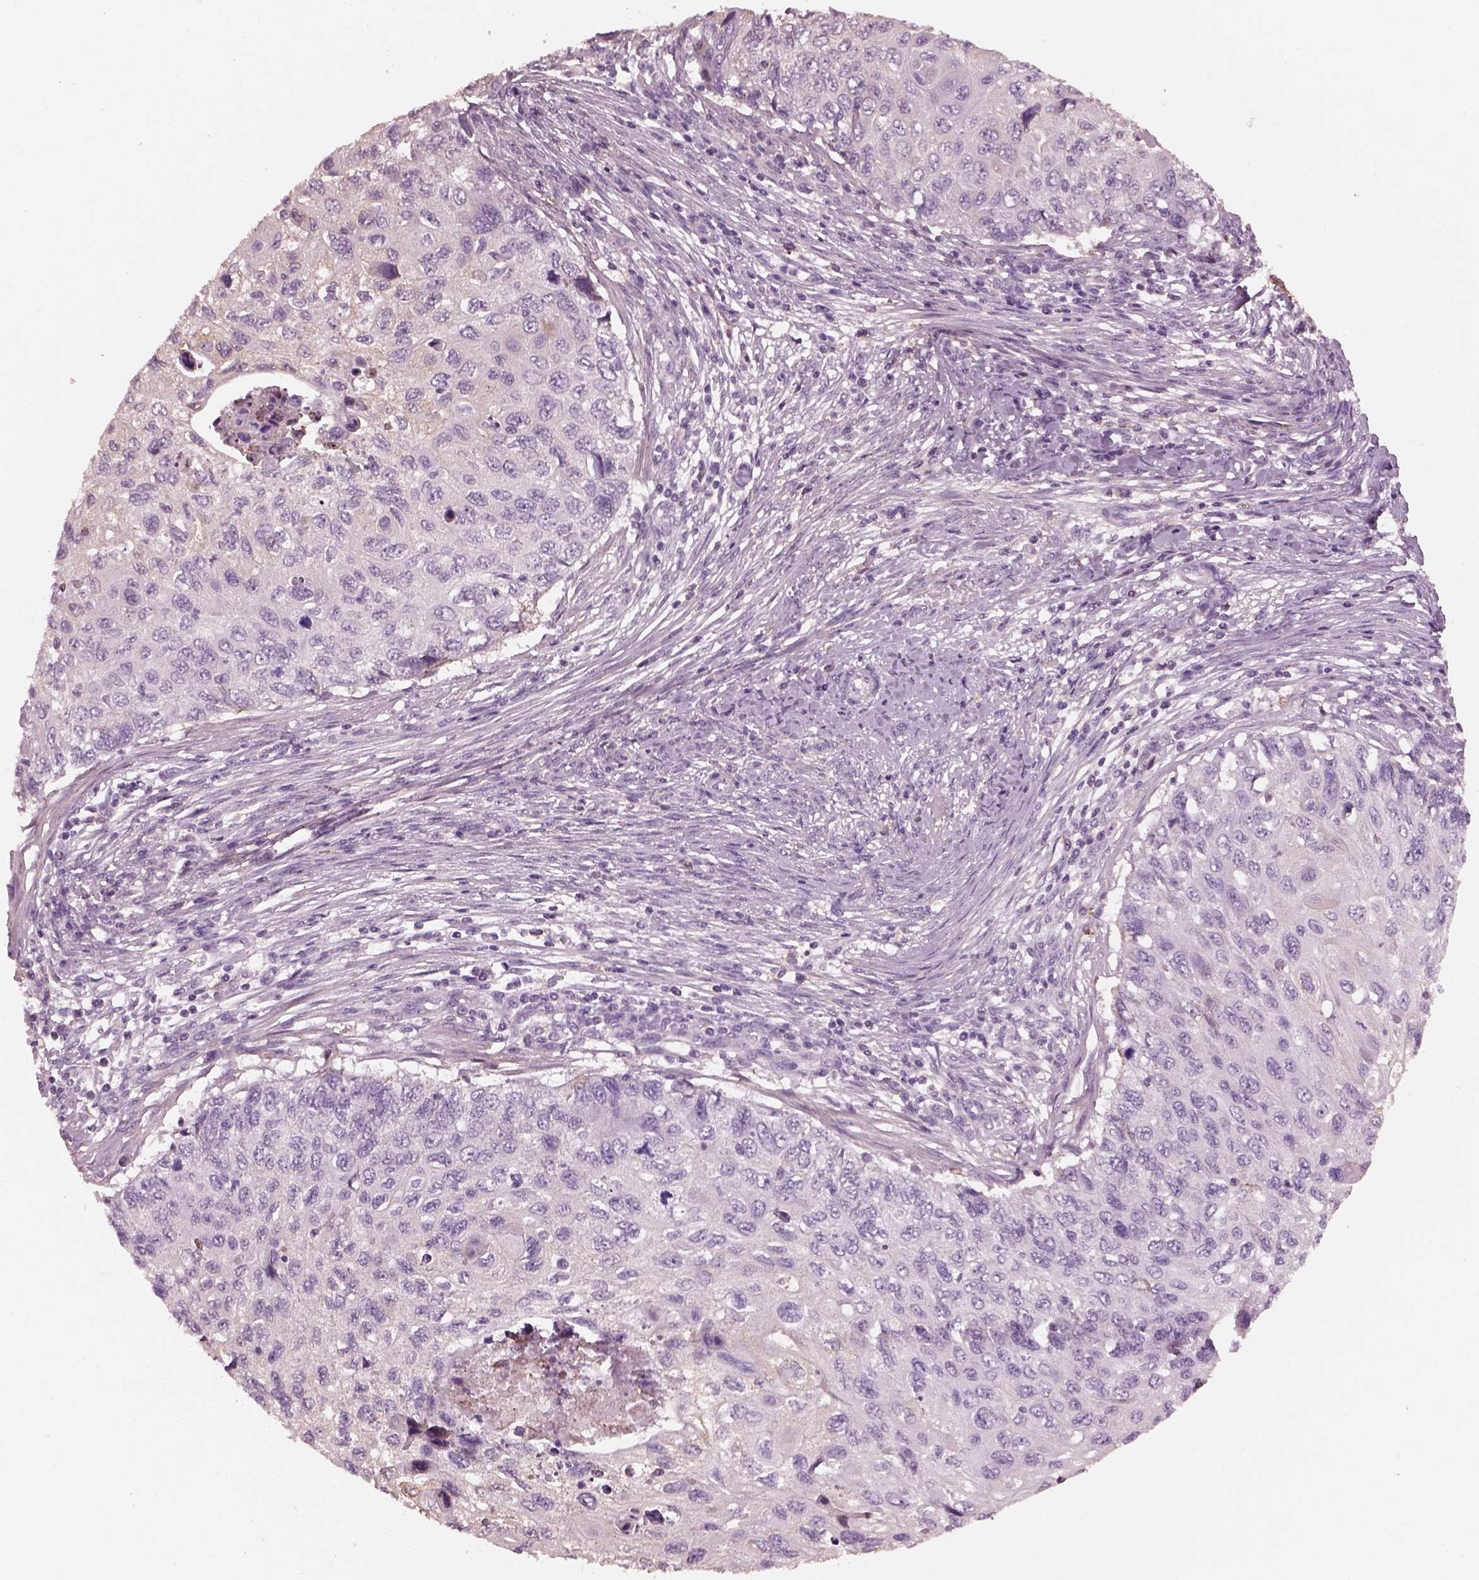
{"staining": {"intensity": "negative", "quantity": "none", "location": "none"}, "tissue": "cervical cancer", "cell_type": "Tumor cells", "image_type": "cancer", "snomed": [{"axis": "morphology", "description": "Squamous cell carcinoma, NOS"}, {"axis": "topography", "description": "Cervix"}], "caption": "This is a photomicrograph of immunohistochemistry (IHC) staining of cervical cancer, which shows no positivity in tumor cells.", "gene": "SRI", "patient": {"sex": "female", "age": 70}}